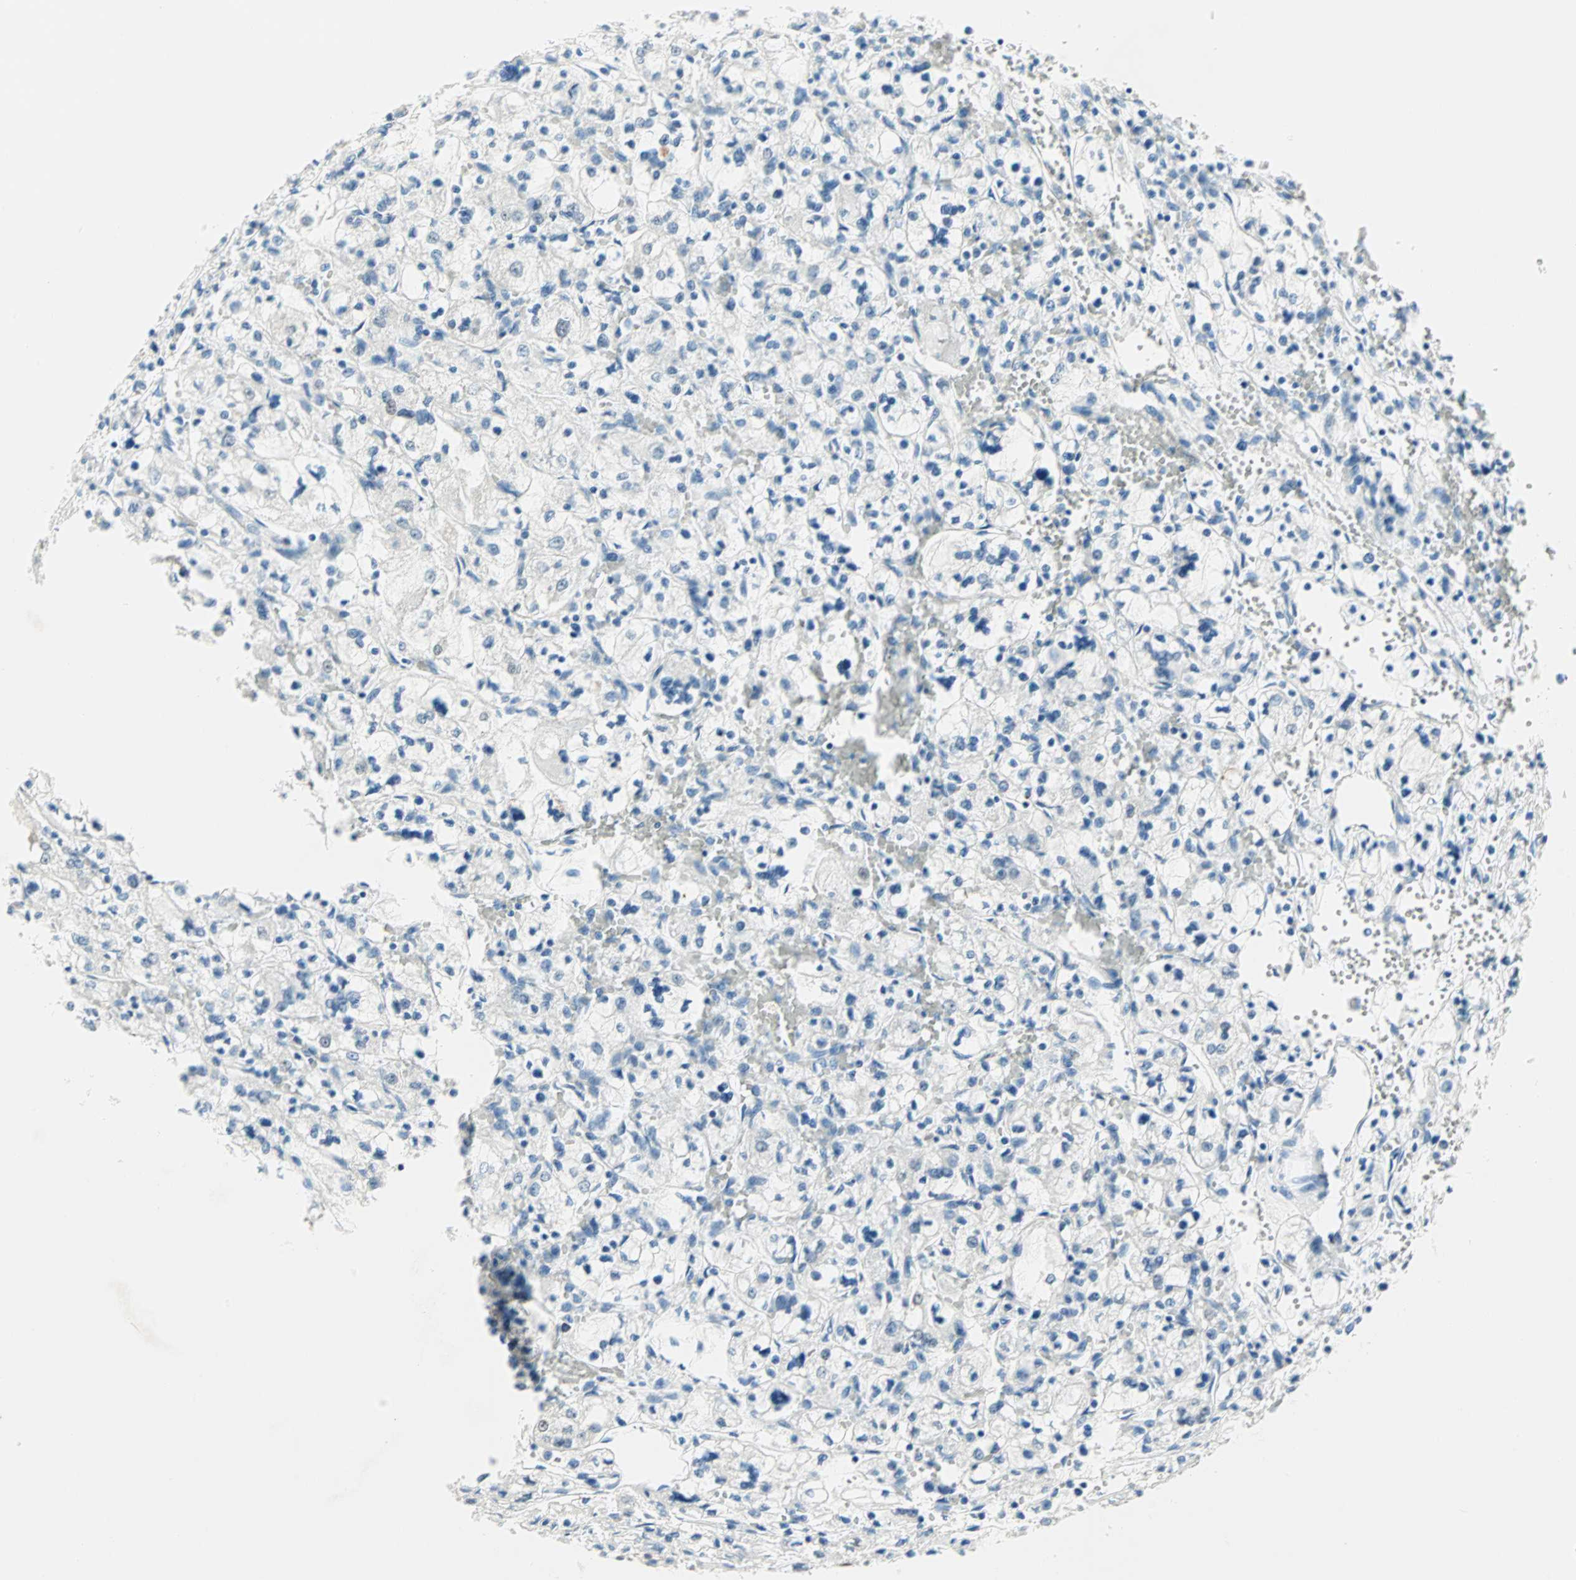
{"staining": {"intensity": "negative", "quantity": "none", "location": "none"}, "tissue": "renal cancer", "cell_type": "Tumor cells", "image_type": "cancer", "snomed": [{"axis": "morphology", "description": "Adenocarcinoma, NOS"}, {"axis": "topography", "description": "Kidney"}], "caption": "An immunohistochemistry photomicrograph of renal cancer (adenocarcinoma) is shown. There is no staining in tumor cells of renal cancer (adenocarcinoma).", "gene": "SULT1C2", "patient": {"sex": "female", "age": 83}}